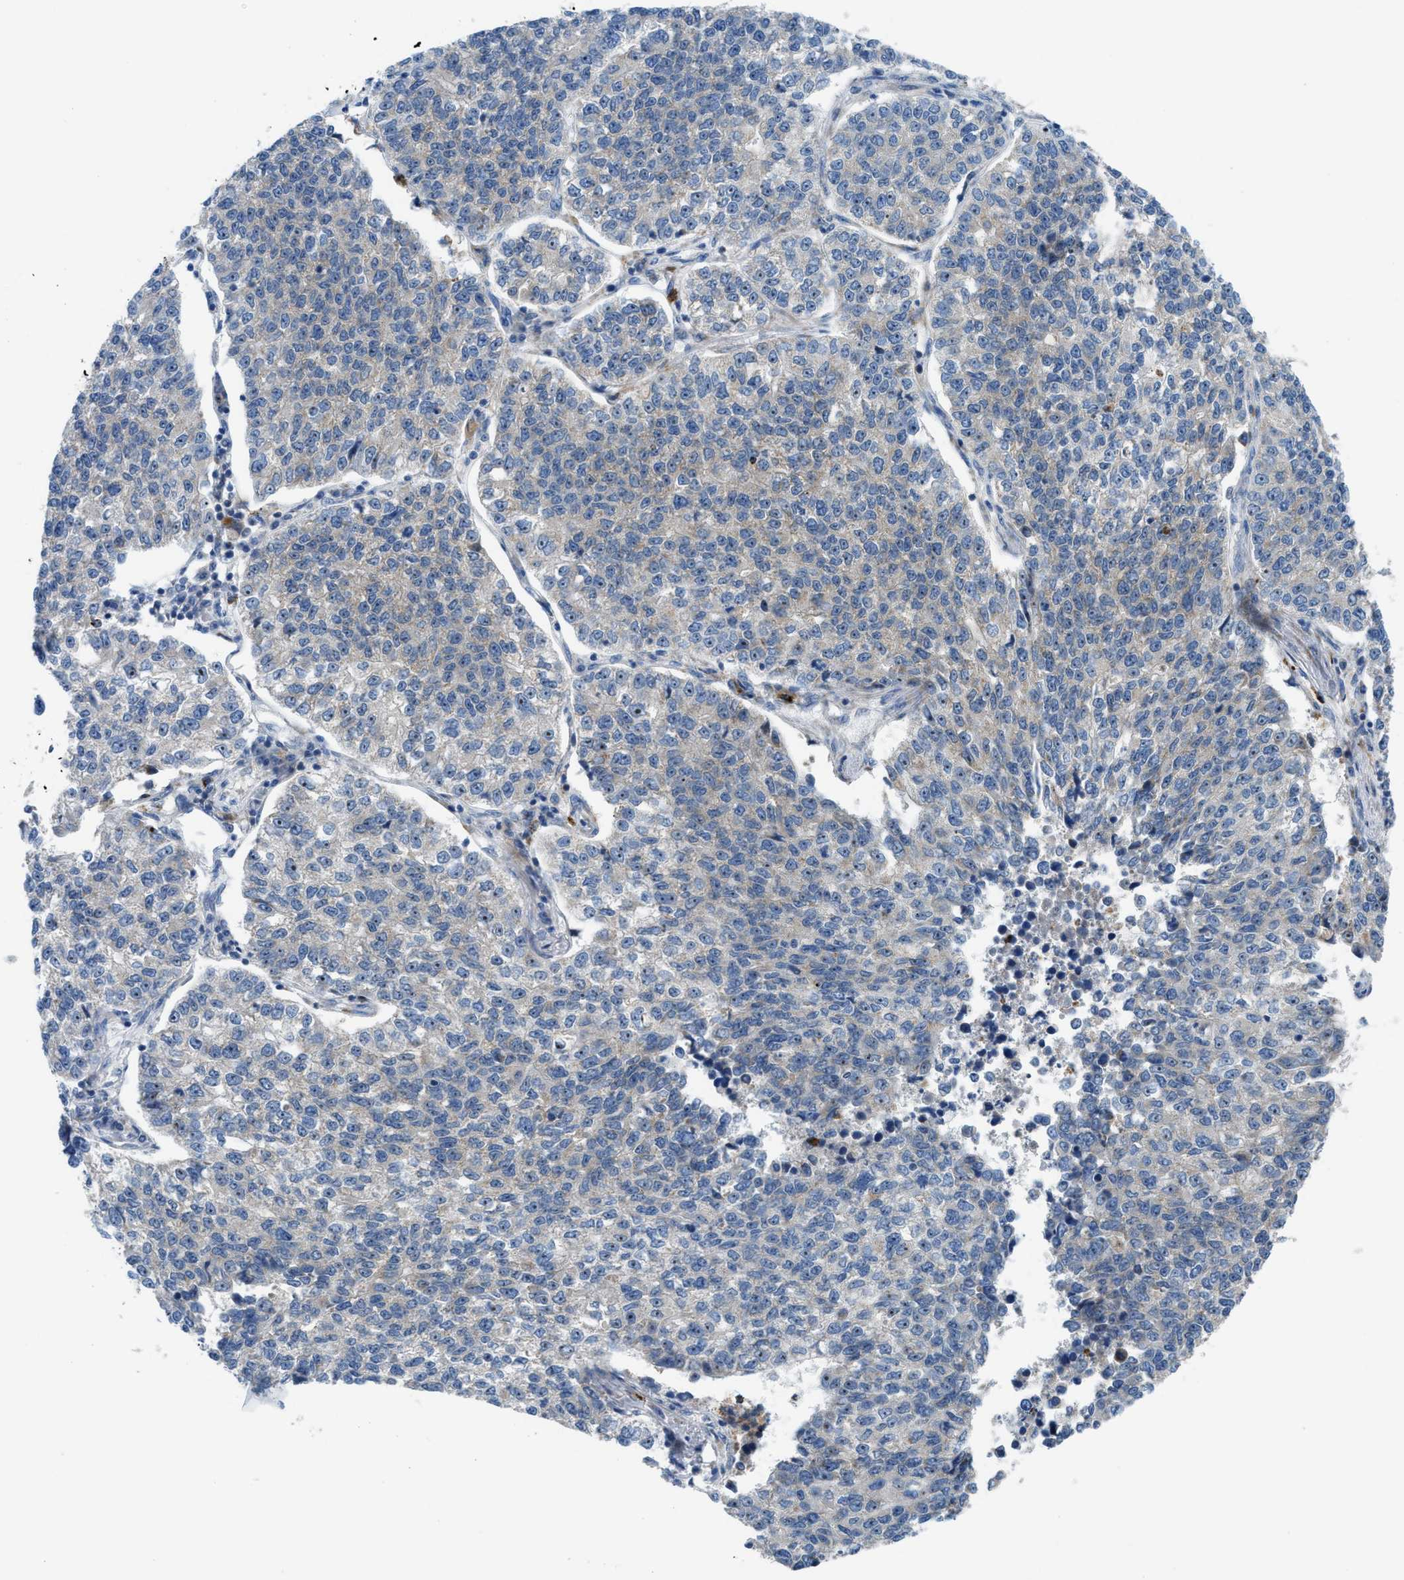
{"staining": {"intensity": "weak", "quantity": "<25%", "location": "nuclear"}, "tissue": "lung cancer", "cell_type": "Tumor cells", "image_type": "cancer", "snomed": [{"axis": "morphology", "description": "Adenocarcinoma, NOS"}, {"axis": "topography", "description": "Lung"}], "caption": "This is a image of immunohistochemistry (IHC) staining of adenocarcinoma (lung), which shows no expression in tumor cells.", "gene": "TPH1", "patient": {"sex": "male", "age": 49}}